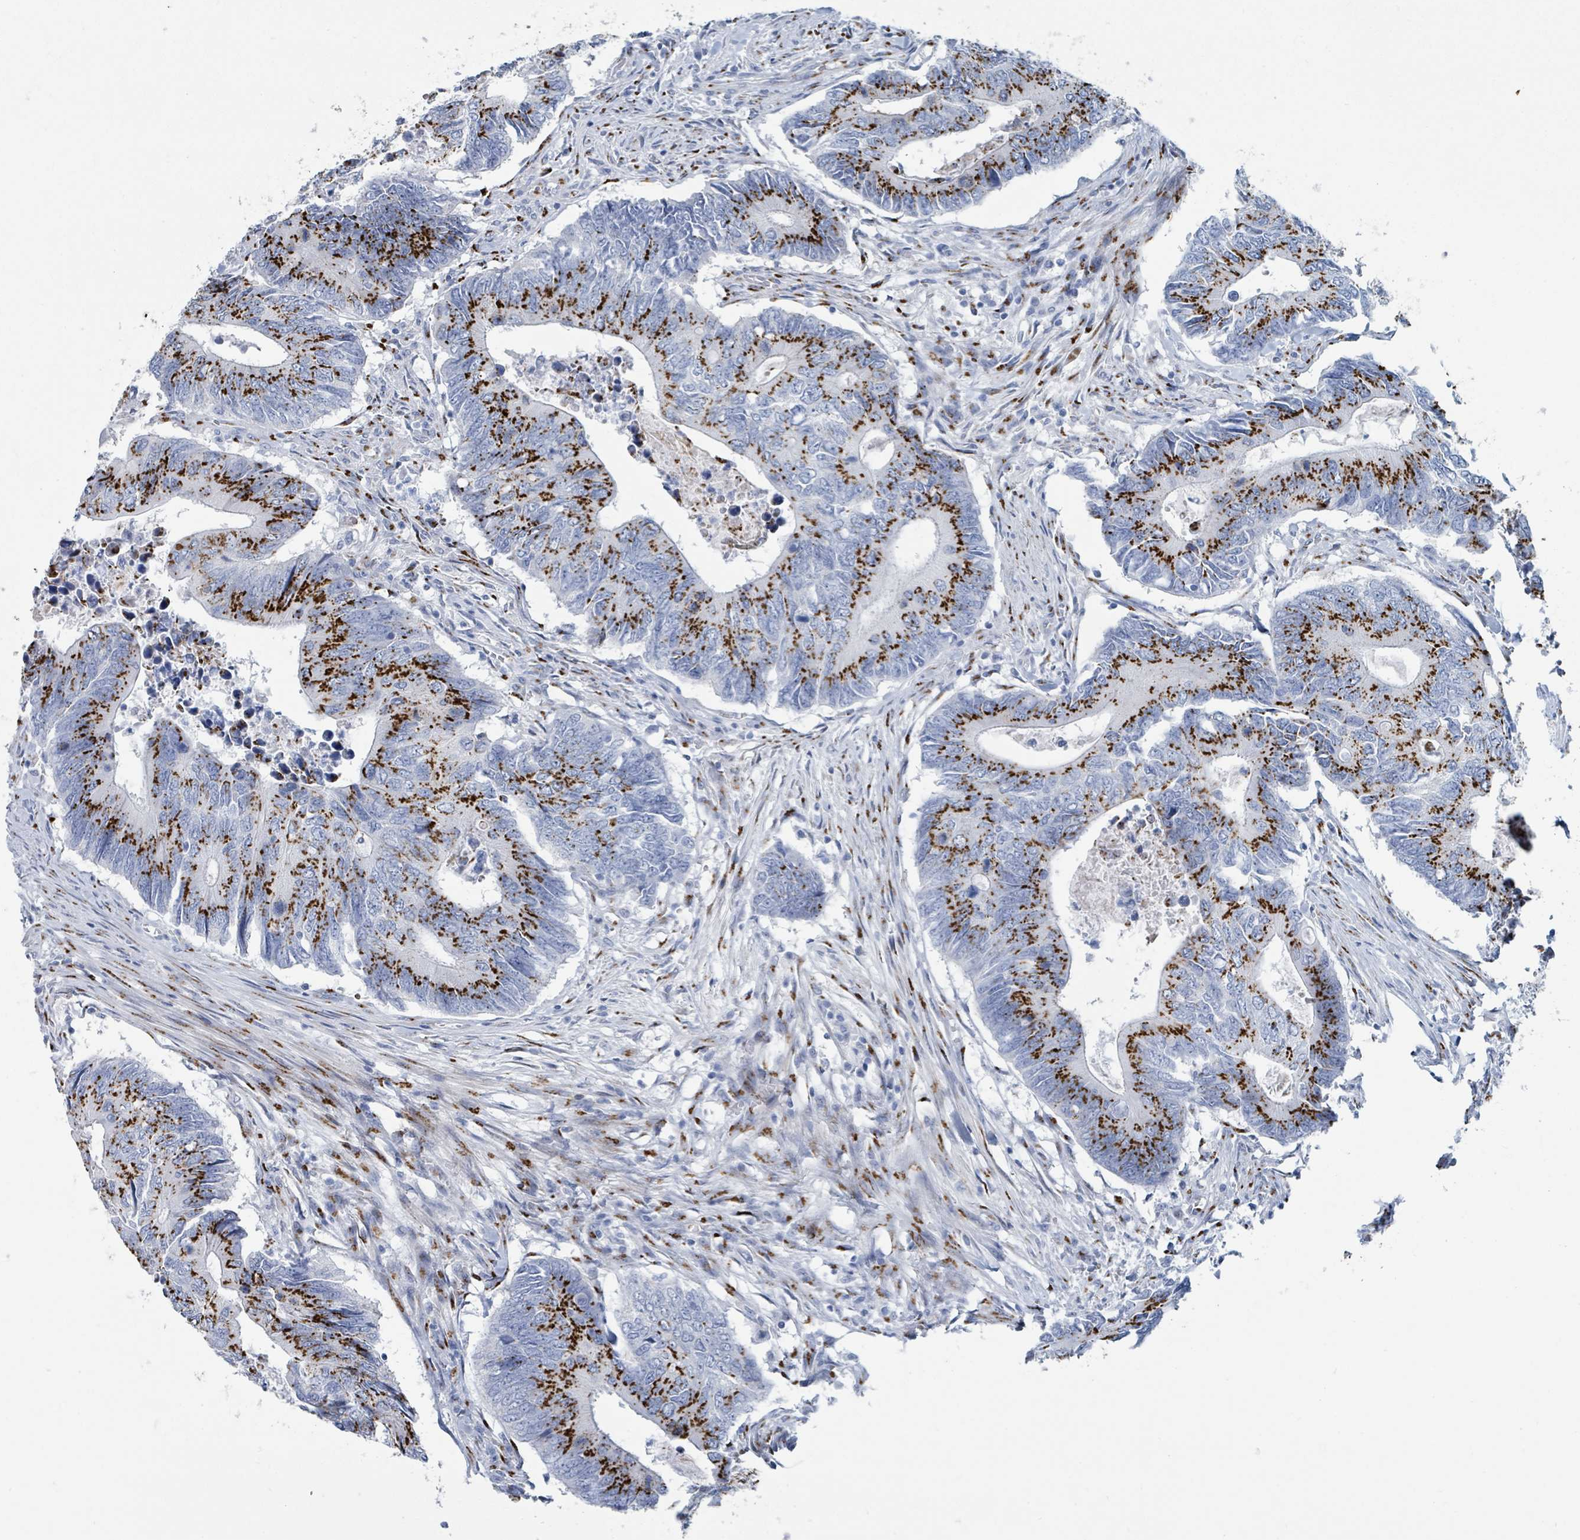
{"staining": {"intensity": "strong", "quantity": "25%-75%", "location": "cytoplasmic/membranous"}, "tissue": "colorectal cancer", "cell_type": "Tumor cells", "image_type": "cancer", "snomed": [{"axis": "morphology", "description": "Adenocarcinoma, NOS"}, {"axis": "topography", "description": "Colon"}], "caption": "IHC (DAB (3,3'-diaminobenzidine)) staining of adenocarcinoma (colorectal) reveals strong cytoplasmic/membranous protein staining in about 25%-75% of tumor cells.", "gene": "DCAF5", "patient": {"sex": "male", "age": 87}}